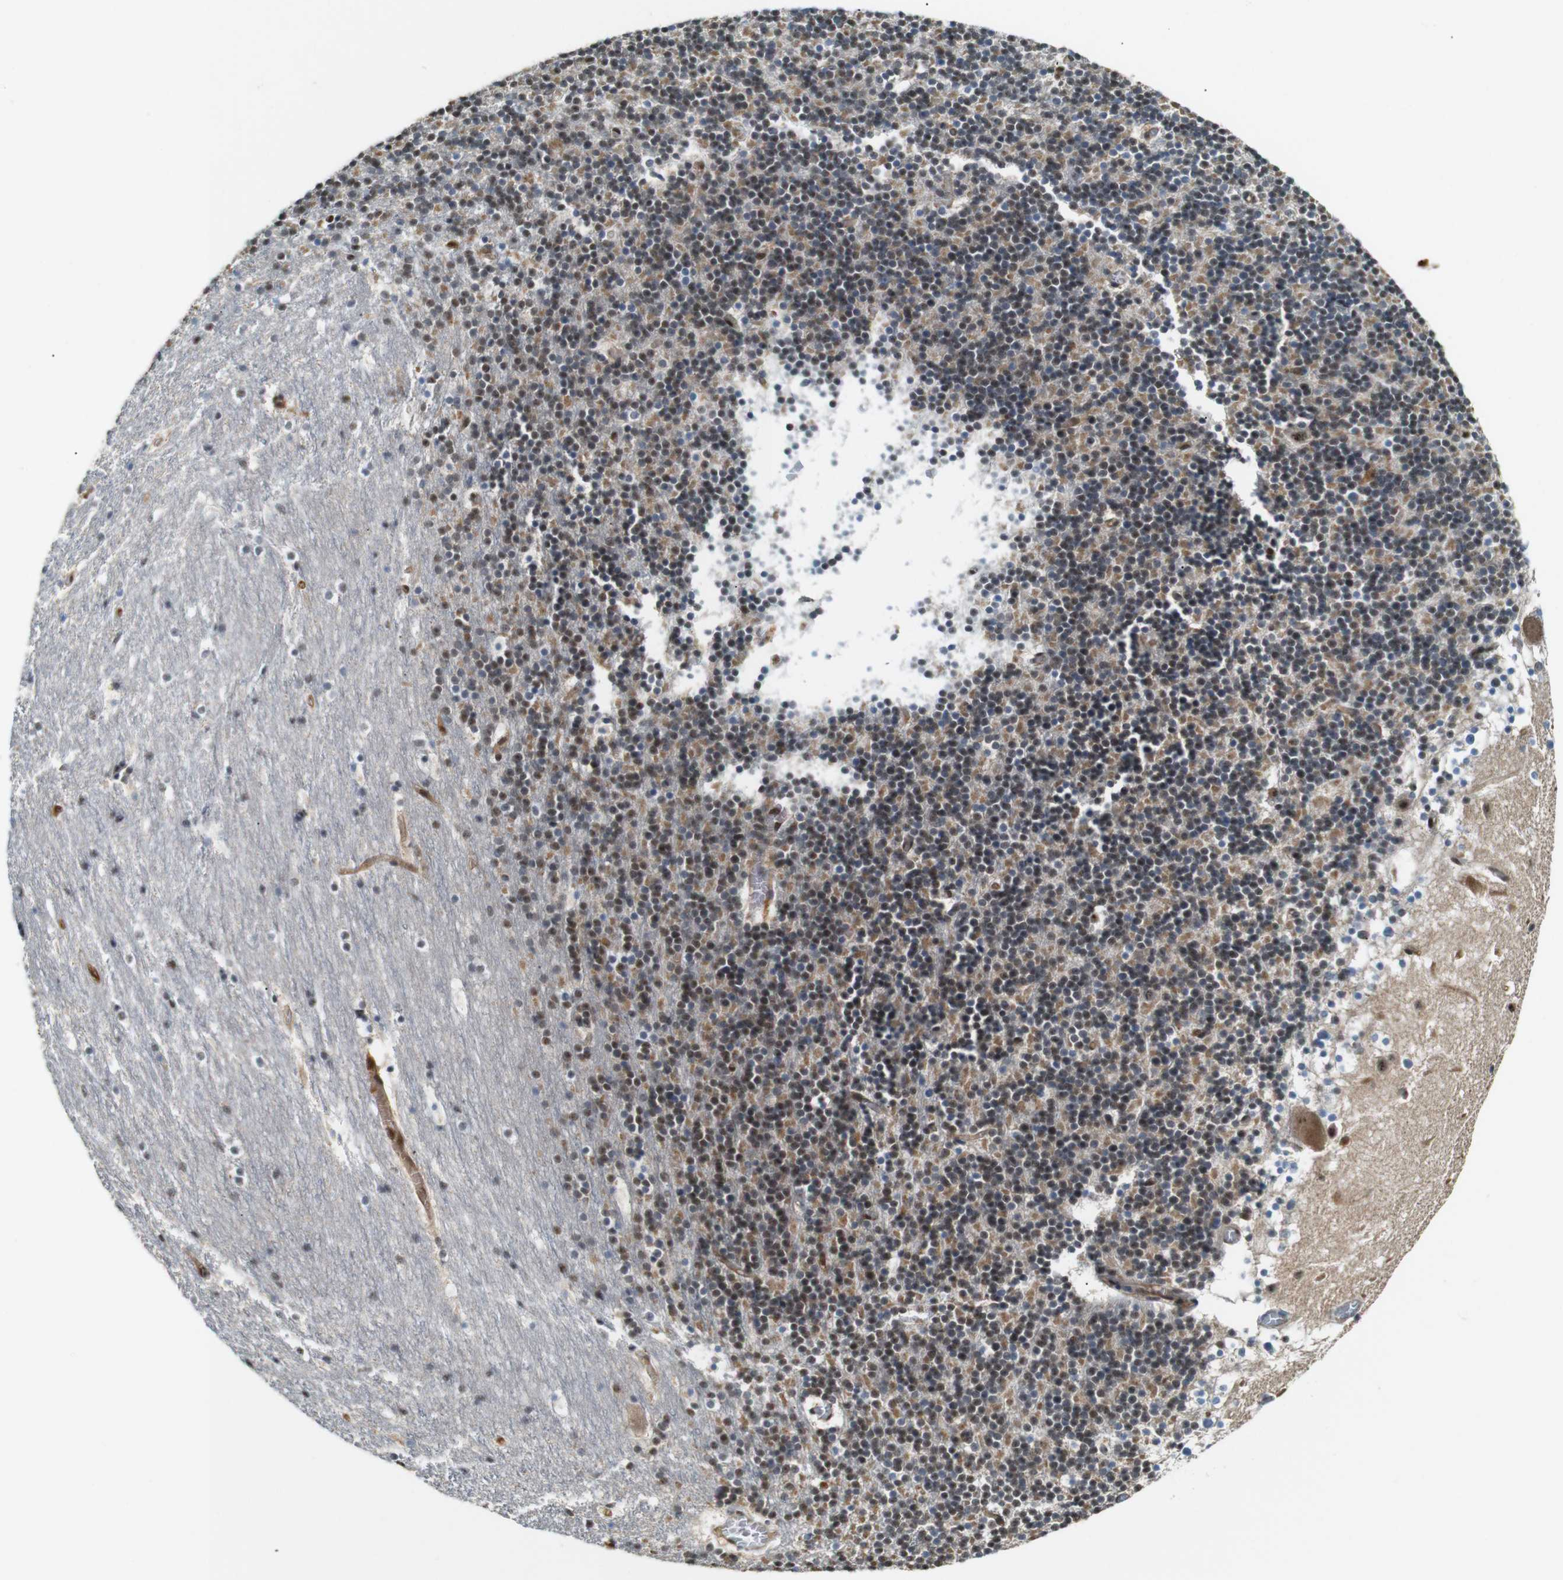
{"staining": {"intensity": "weak", "quantity": "25%-75%", "location": "cytoplasmic/membranous,nuclear"}, "tissue": "cerebellum", "cell_type": "Cells in granular layer", "image_type": "normal", "snomed": [{"axis": "morphology", "description": "Normal tissue, NOS"}, {"axis": "topography", "description": "Cerebellum"}], "caption": "Brown immunohistochemical staining in unremarkable human cerebellum shows weak cytoplasmic/membranous,nuclear staining in about 25%-75% of cells in granular layer. (Stains: DAB in brown, nuclei in blue, Microscopy: brightfield microscopy at high magnification).", "gene": "LXN", "patient": {"sex": "male", "age": 45}}